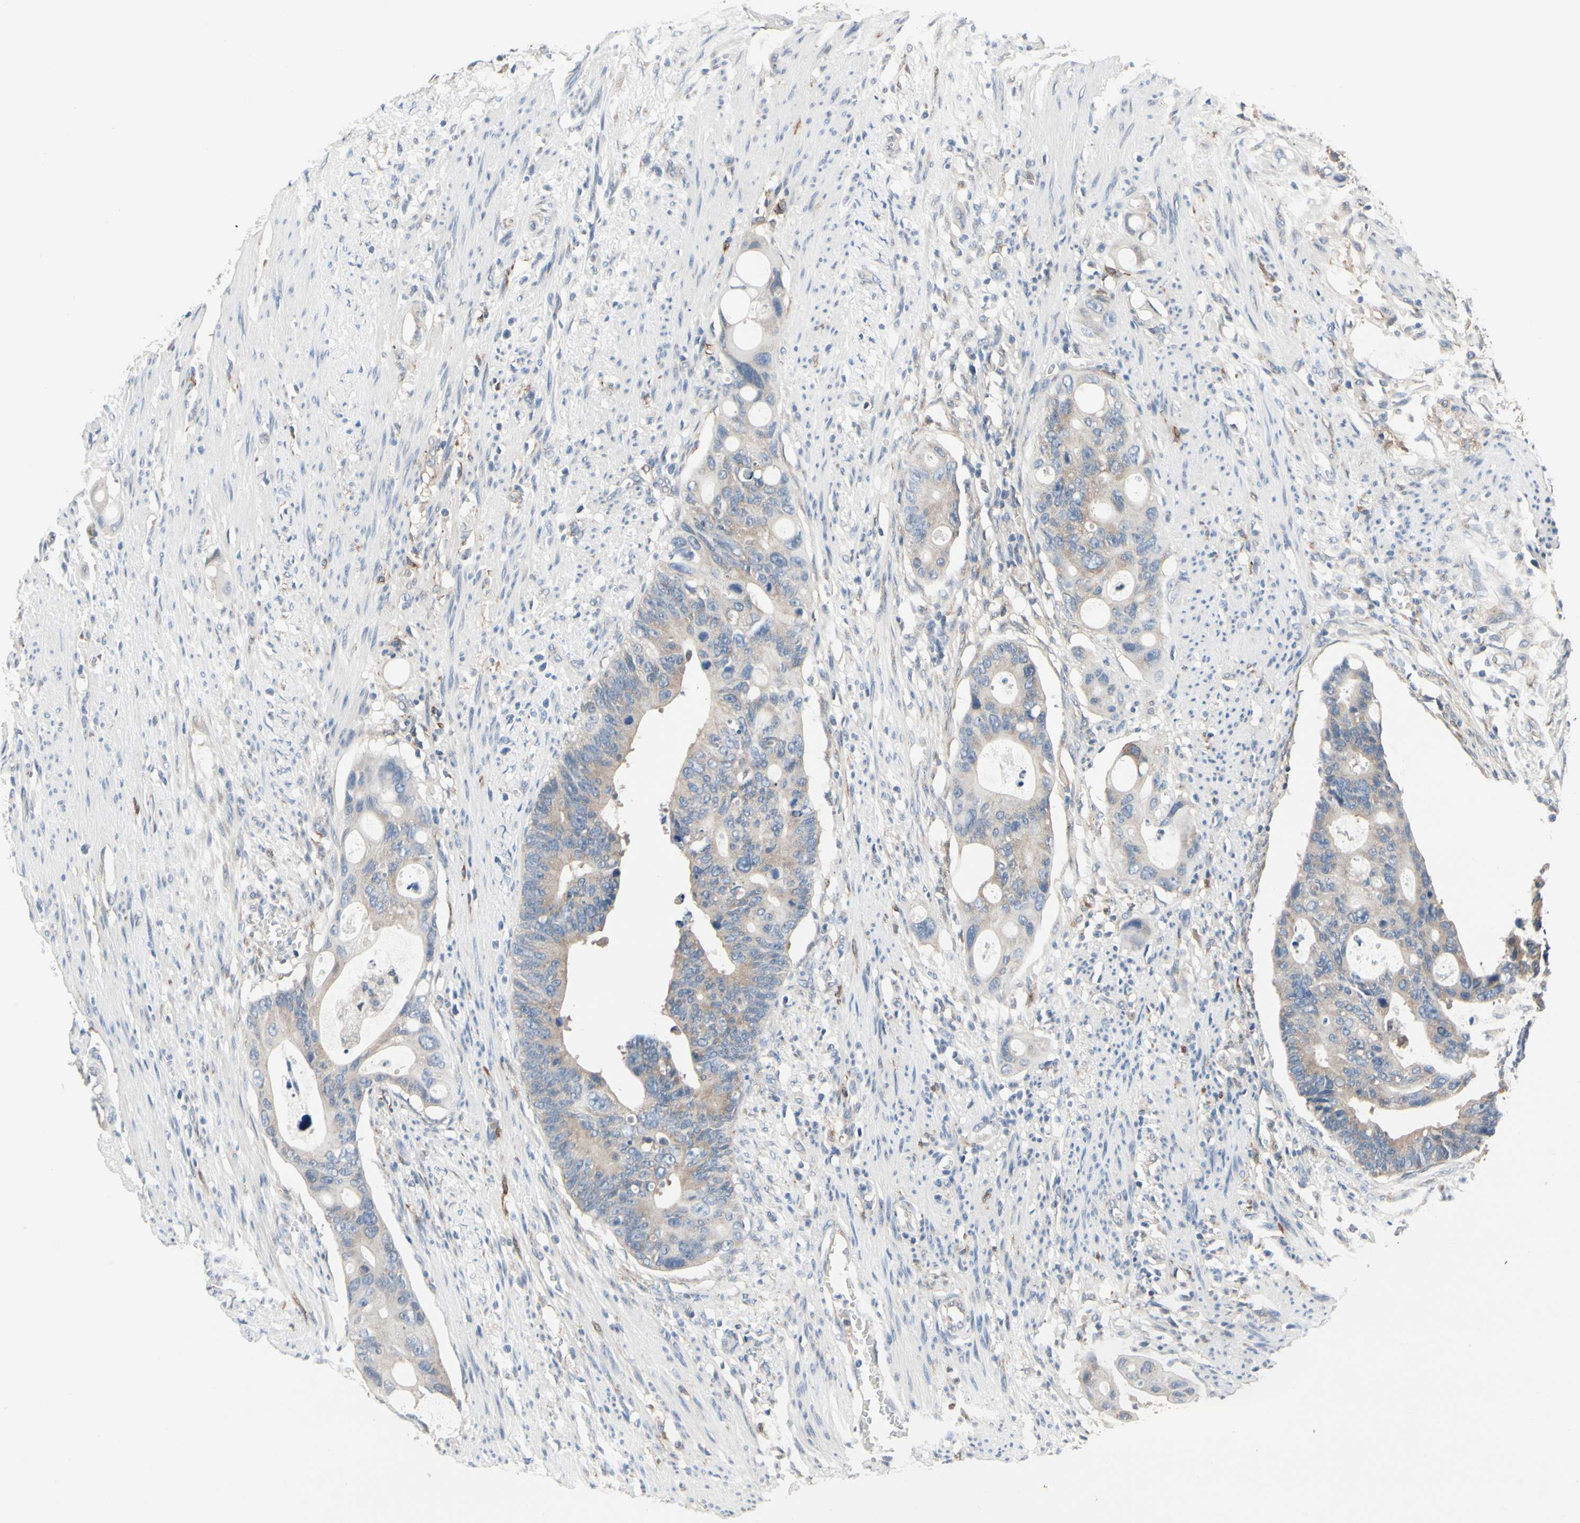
{"staining": {"intensity": "weak", "quantity": "25%-75%", "location": "cytoplasmic/membranous"}, "tissue": "colorectal cancer", "cell_type": "Tumor cells", "image_type": "cancer", "snomed": [{"axis": "morphology", "description": "Adenocarcinoma, NOS"}, {"axis": "topography", "description": "Colon"}], "caption": "Immunohistochemistry (IHC) histopathology image of human colorectal cancer stained for a protein (brown), which reveals low levels of weak cytoplasmic/membranous positivity in about 25%-75% of tumor cells.", "gene": "PRKAR2B", "patient": {"sex": "female", "age": 57}}